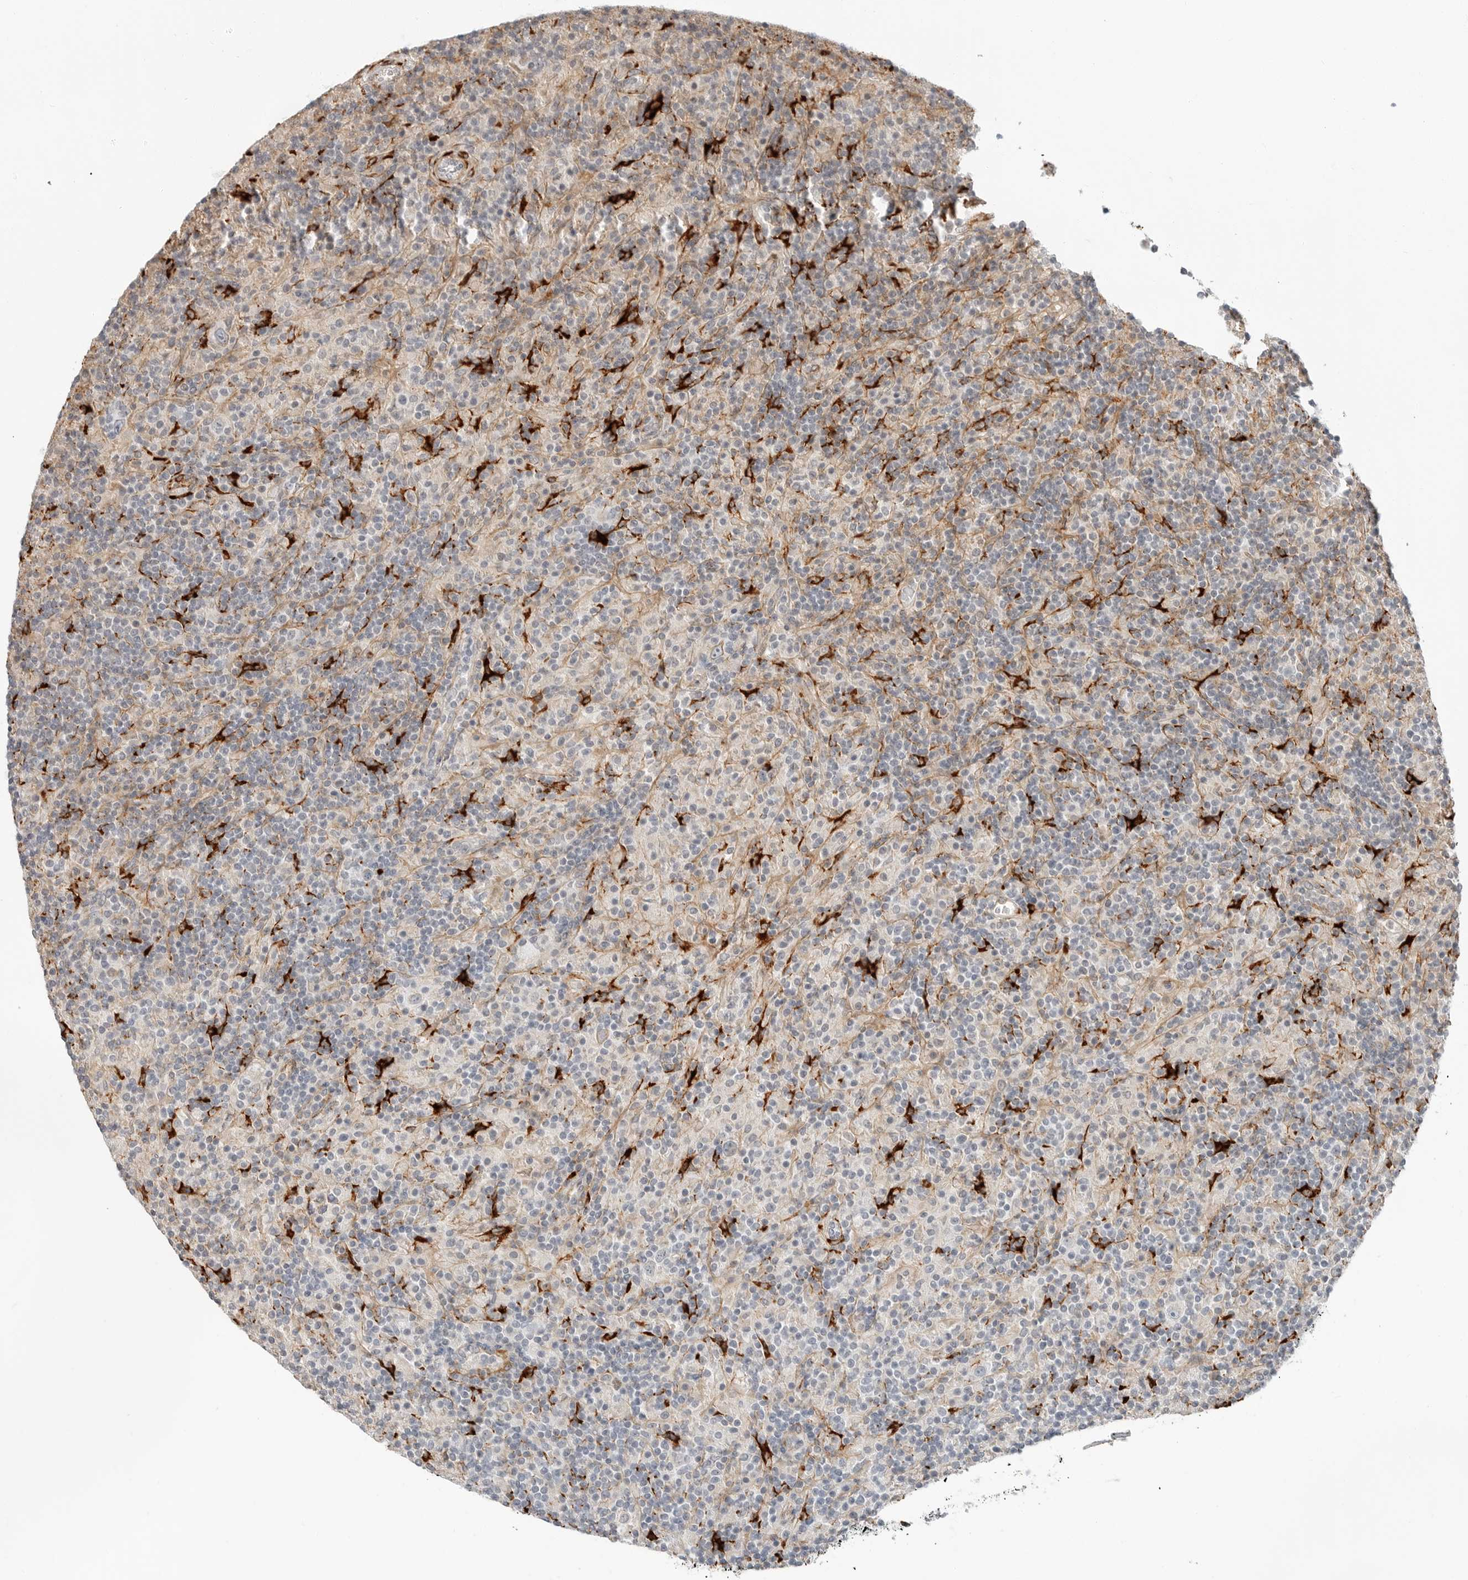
{"staining": {"intensity": "negative", "quantity": "none", "location": "none"}, "tissue": "lymphoma", "cell_type": "Tumor cells", "image_type": "cancer", "snomed": [{"axis": "morphology", "description": "Hodgkin's disease, NOS"}, {"axis": "topography", "description": "Lymph node"}], "caption": "Immunohistochemistry histopathology image of neoplastic tissue: human lymphoma stained with DAB (3,3'-diaminobenzidine) shows no significant protein expression in tumor cells.", "gene": "C1QTNF1", "patient": {"sex": "male", "age": 70}}